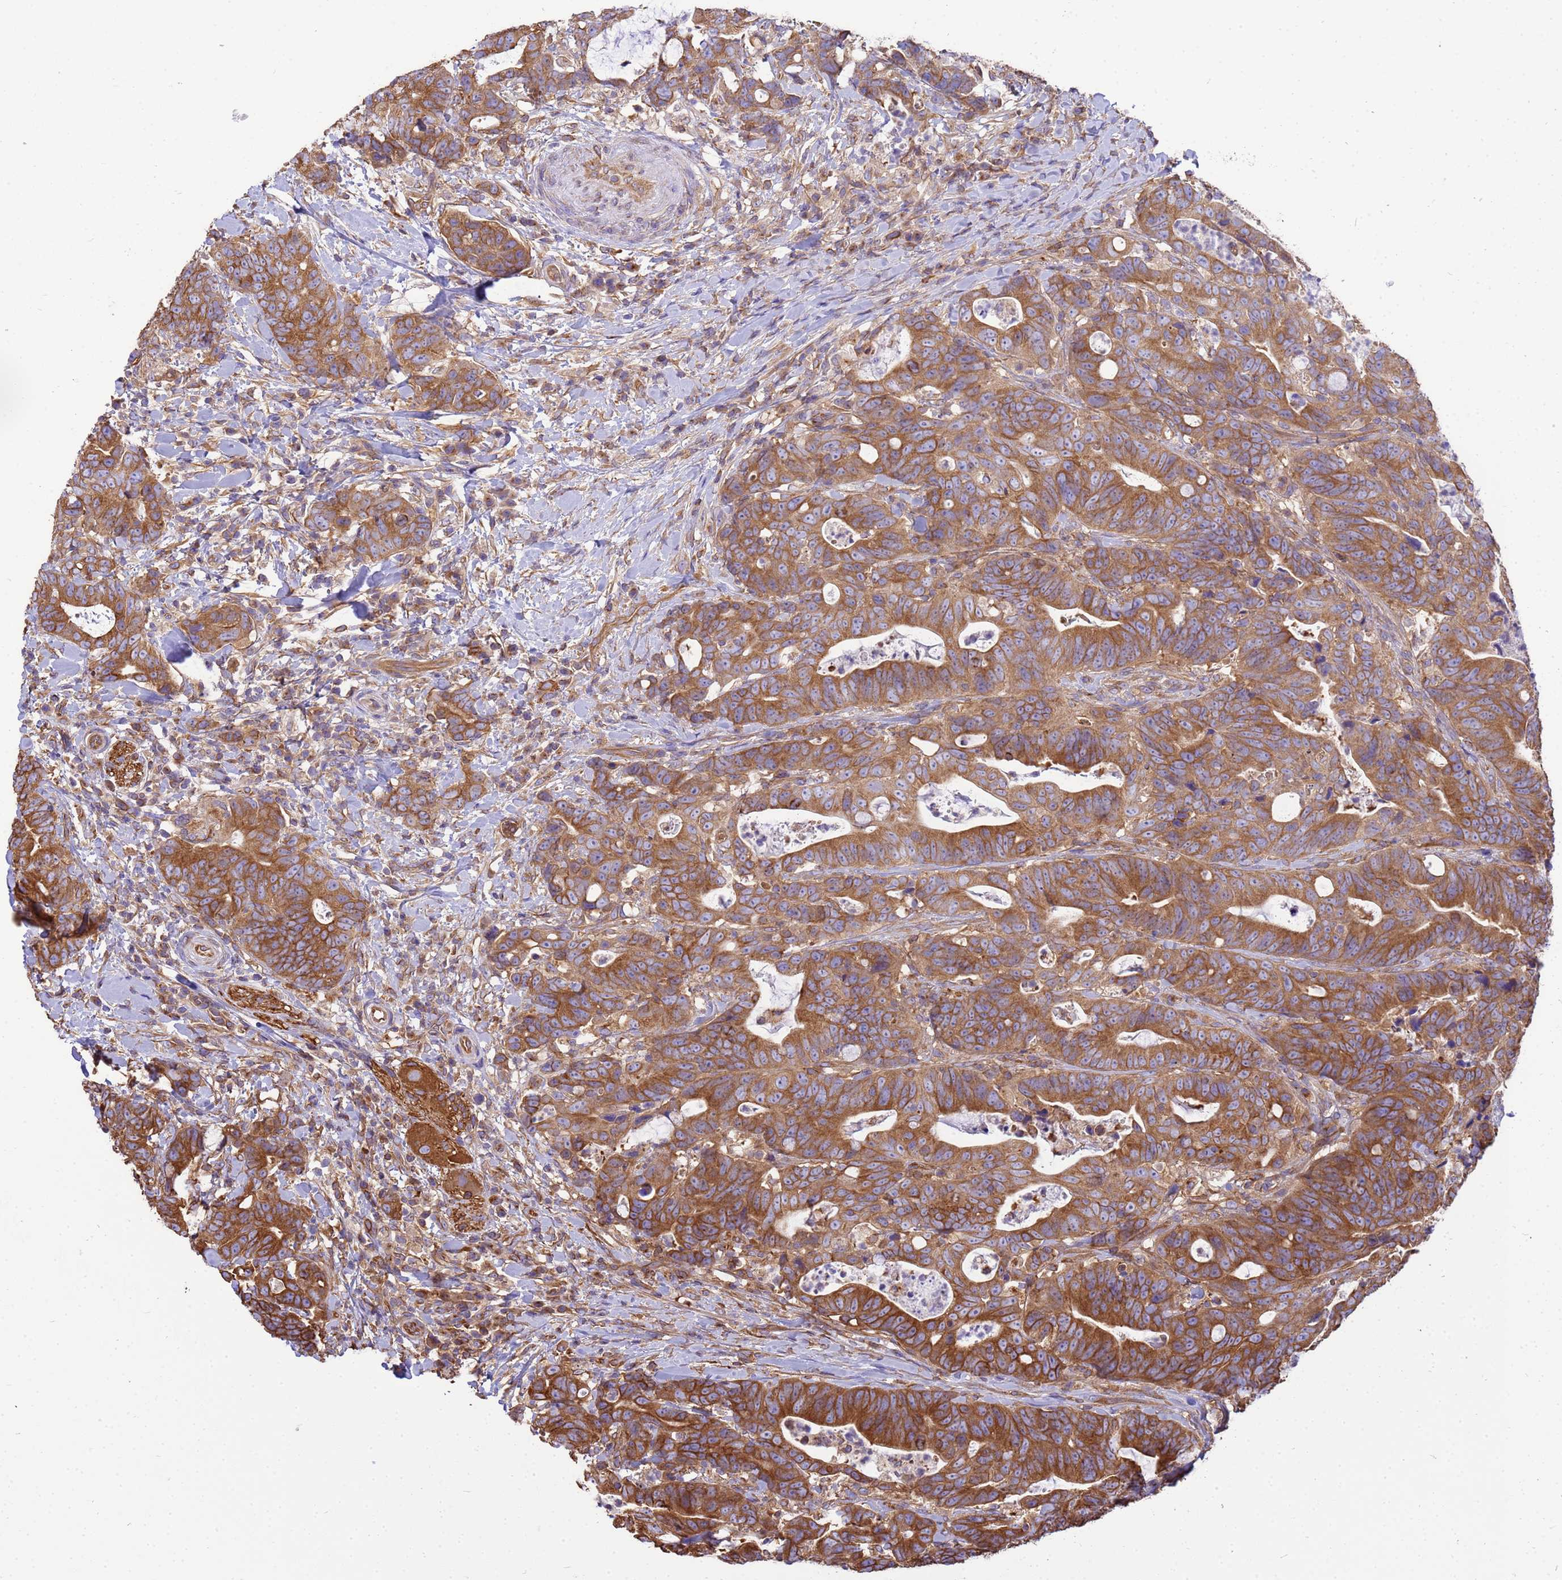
{"staining": {"intensity": "moderate", "quantity": ">75%", "location": "cytoplasmic/membranous"}, "tissue": "colorectal cancer", "cell_type": "Tumor cells", "image_type": "cancer", "snomed": [{"axis": "morphology", "description": "Adenocarcinoma, NOS"}, {"axis": "topography", "description": "Colon"}], "caption": "IHC of human adenocarcinoma (colorectal) reveals medium levels of moderate cytoplasmic/membranous expression in about >75% of tumor cells.", "gene": "TUBB1", "patient": {"sex": "female", "age": 82}}